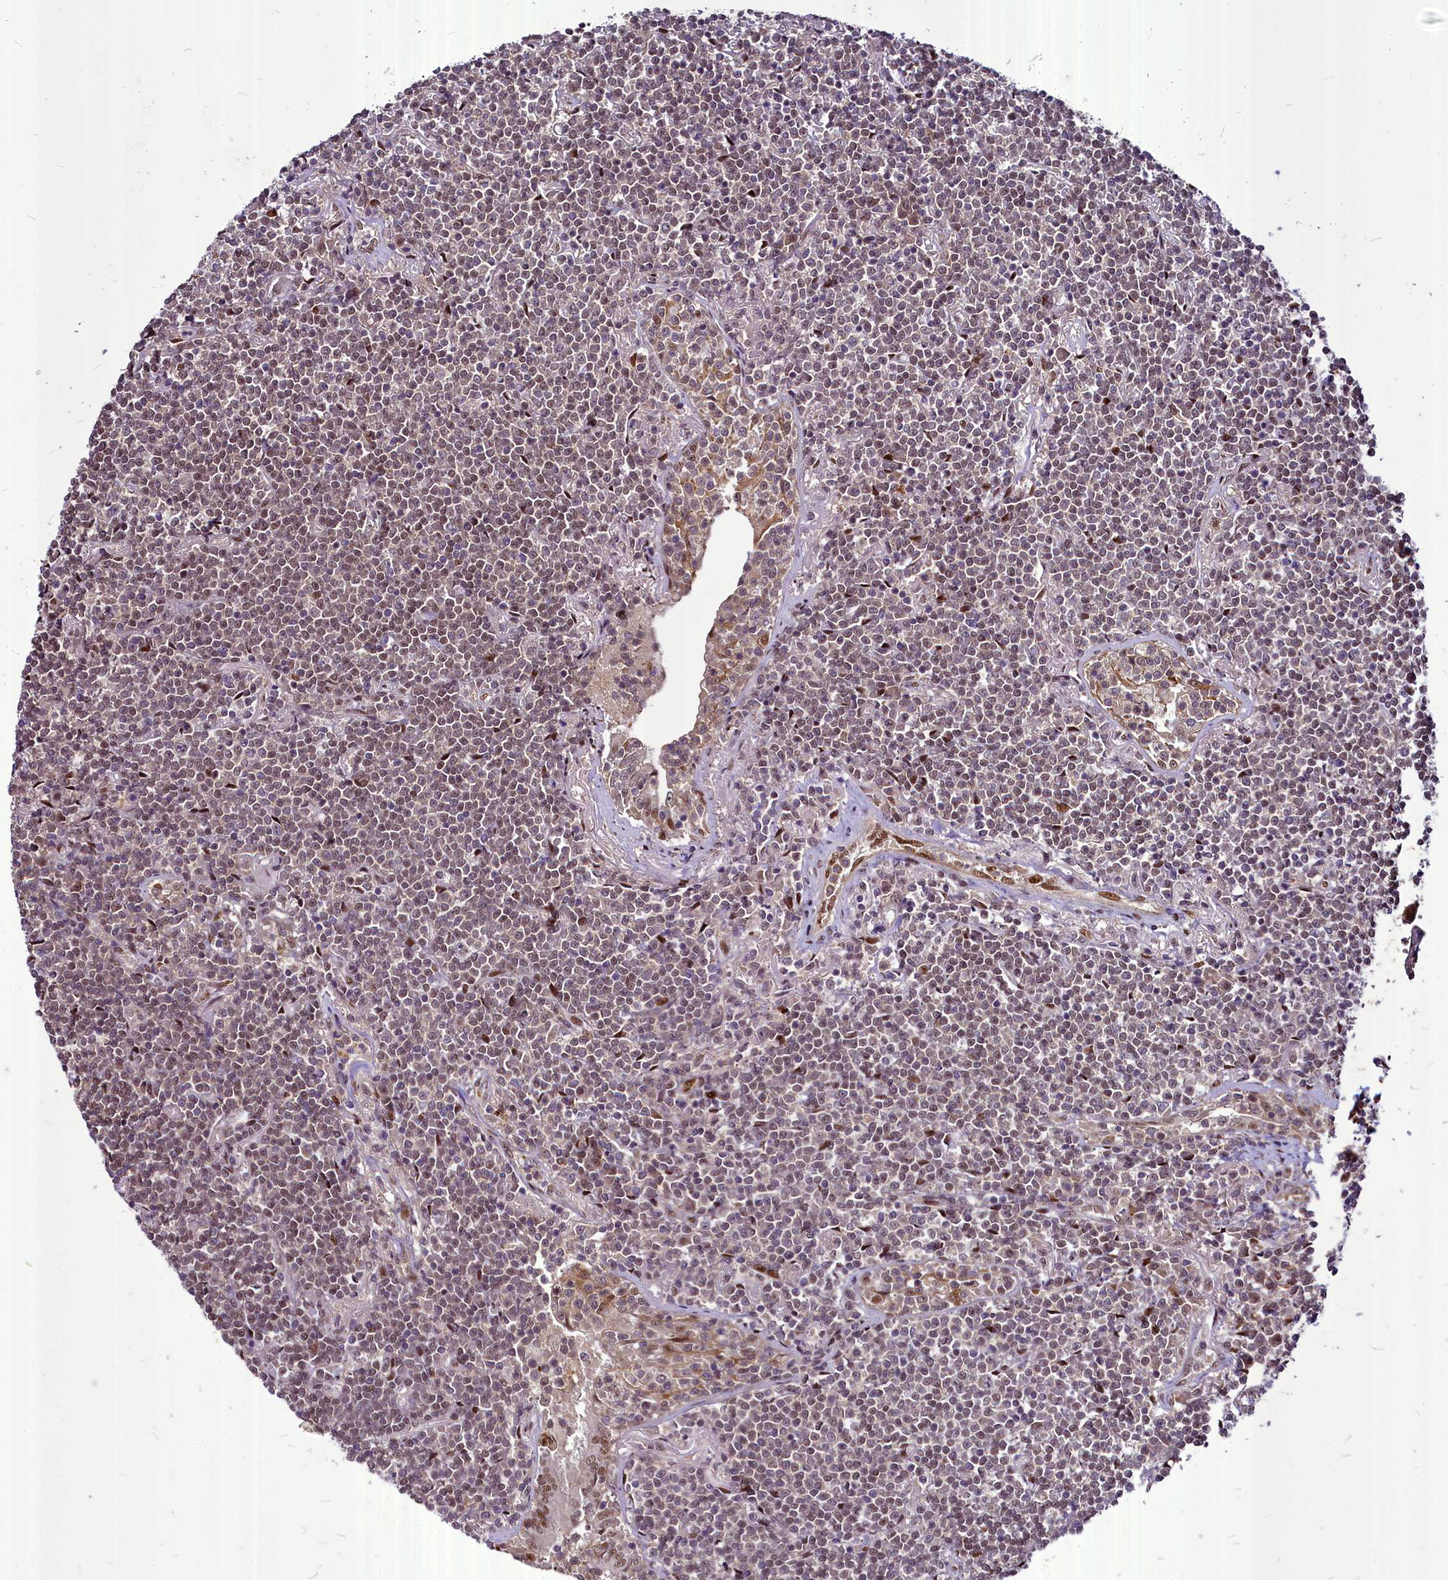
{"staining": {"intensity": "weak", "quantity": ">75%", "location": "nuclear"}, "tissue": "lymphoma", "cell_type": "Tumor cells", "image_type": "cancer", "snomed": [{"axis": "morphology", "description": "Malignant lymphoma, non-Hodgkin's type, Low grade"}, {"axis": "topography", "description": "Lung"}], "caption": "This is an image of immunohistochemistry staining of lymphoma, which shows weak staining in the nuclear of tumor cells.", "gene": "MAML2", "patient": {"sex": "female", "age": 71}}